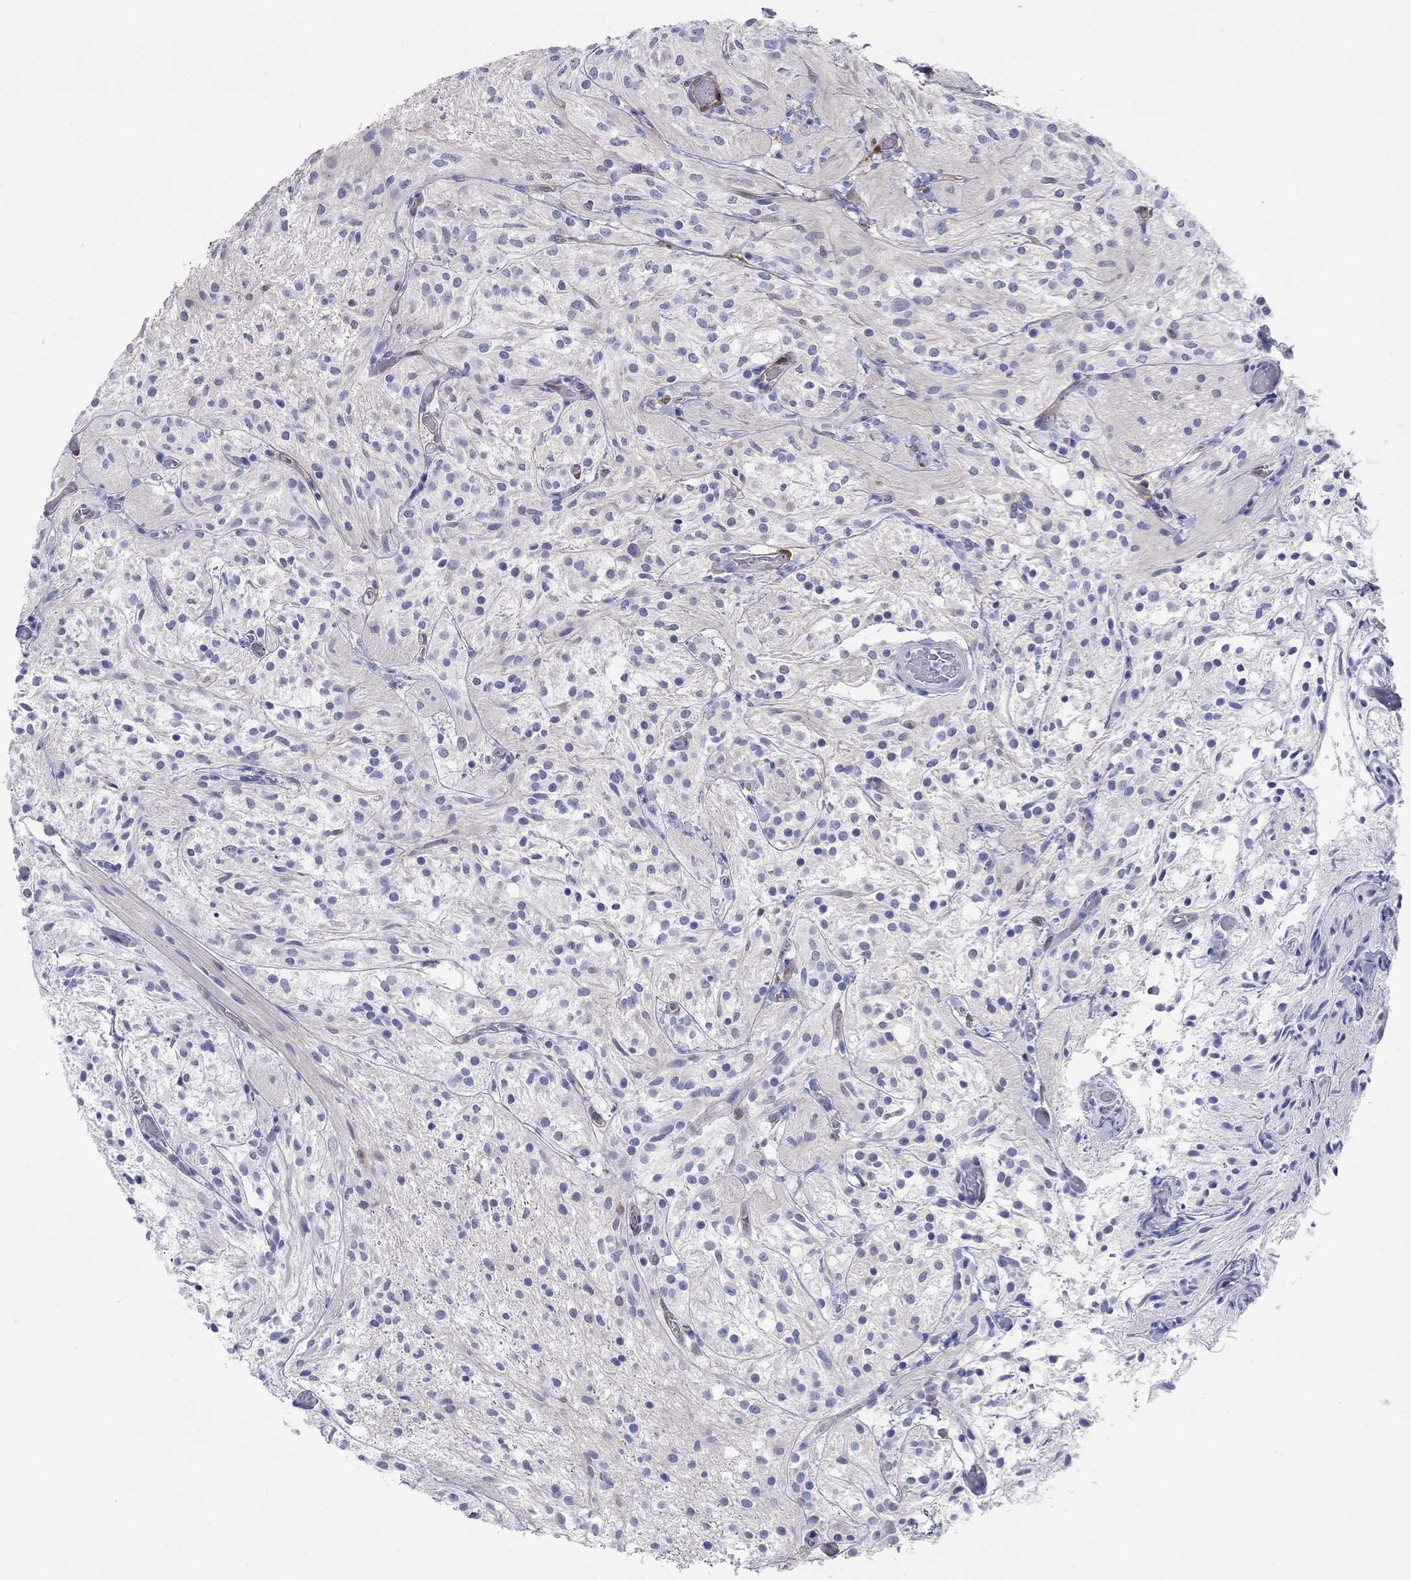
{"staining": {"intensity": "negative", "quantity": "none", "location": "none"}, "tissue": "glioma", "cell_type": "Tumor cells", "image_type": "cancer", "snomed": [{"axis": "morphology", "description": "Glioma, malignant, Low grade"}, {"axis": "topography", "description": "Brain"}], "caption": "Image shows no protein expression in tumor cells of glioma tissue.", "gene": "AKR1C2", "patient": {"sex": "male", "age": 3}}